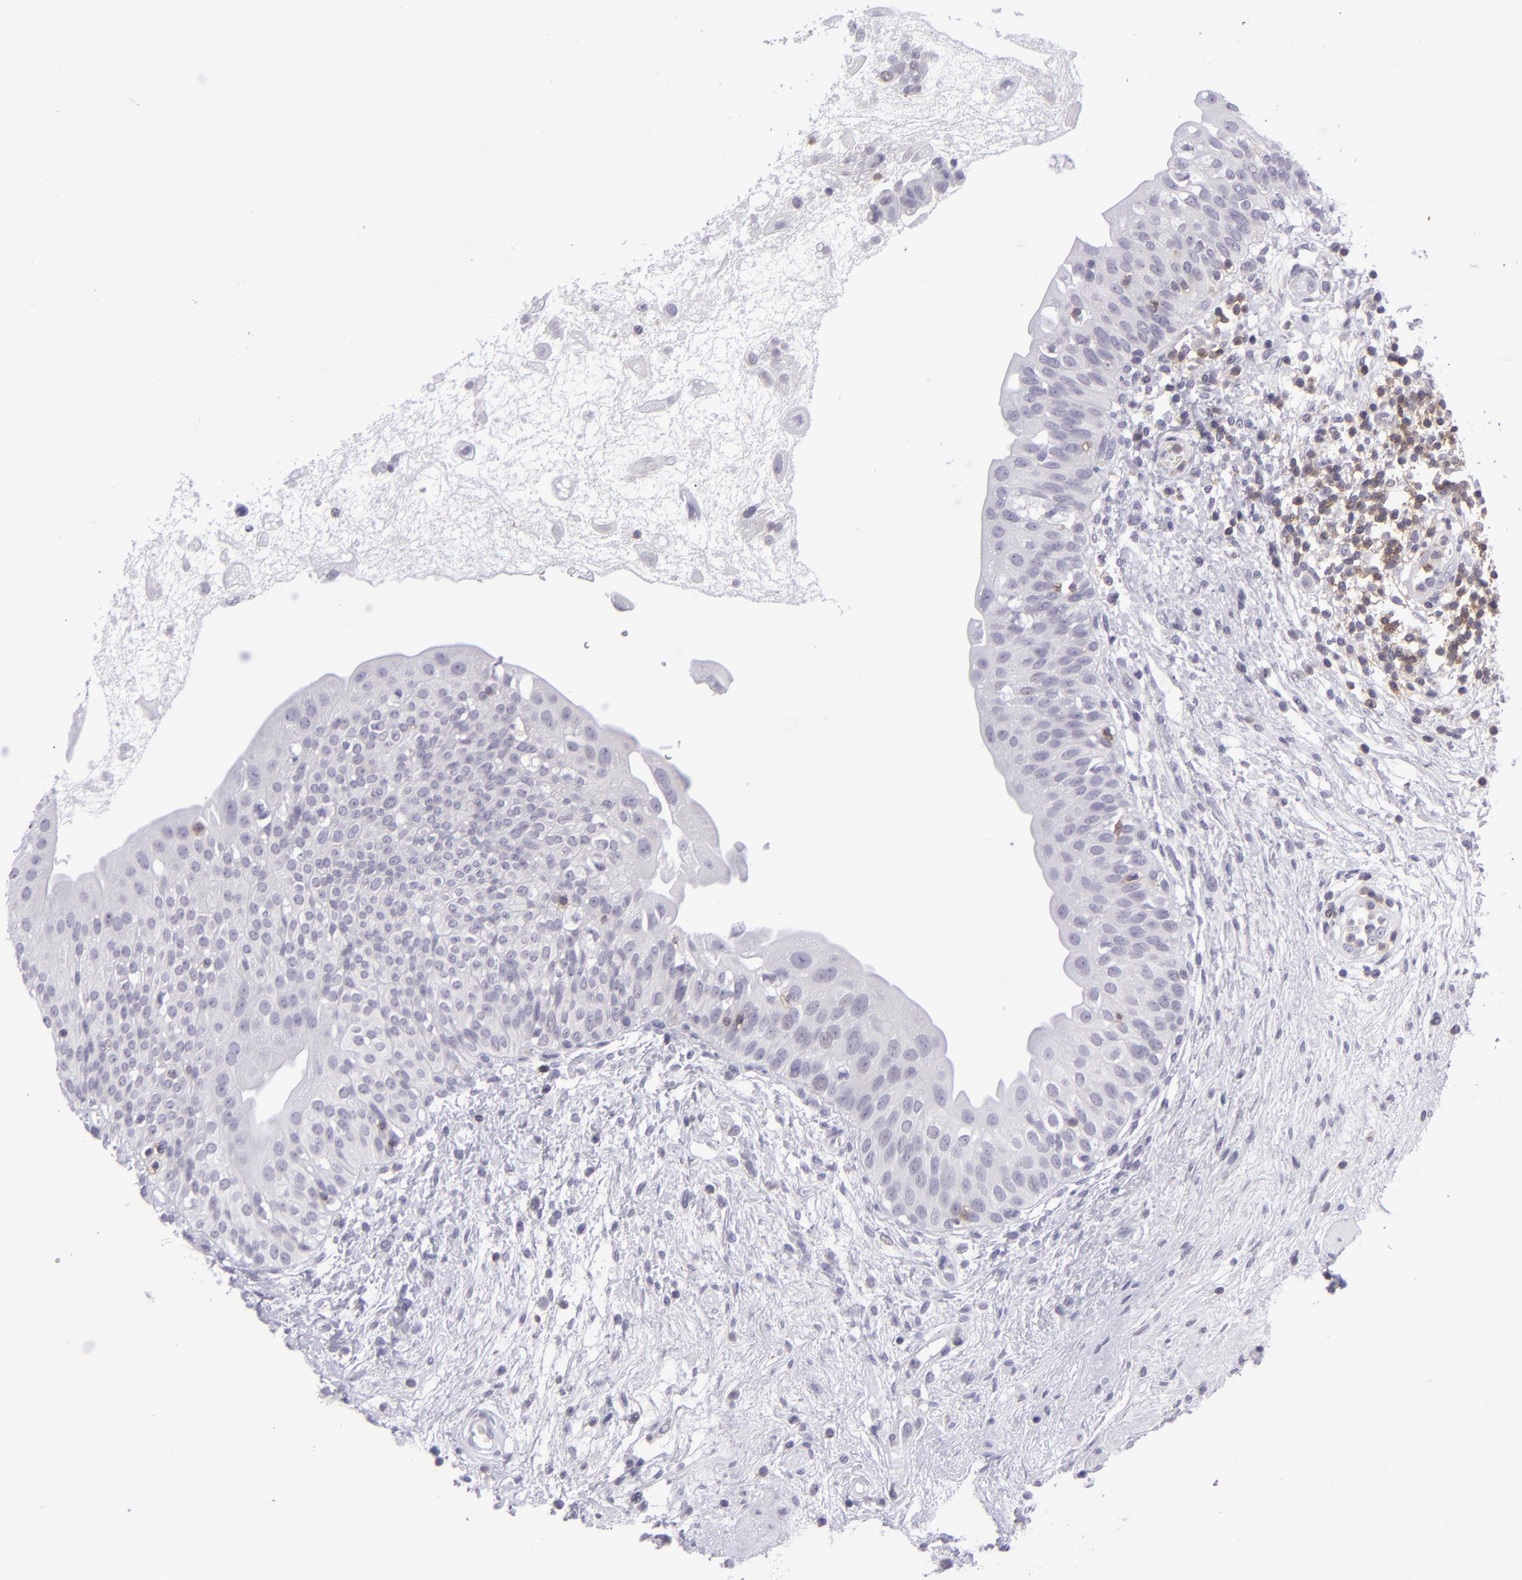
{"staining": {"intensity": "negative", "quantity": "none", "location": "none"}, "tissue": "urinary bladder", "cell_type": "Urothelial cells", "image_type": "normal", "snomed": [{"axis": "morphology", "description": "Normal tissue, NOS"}, {"axis": "topography", "description": "Urinary bladder"}], "caption": "Image shows no significant protein positivity in urothelial cells of unremarkable urinary bladder.", "gene": "CD48", "patient": {"sex": "female", "age": 55}}